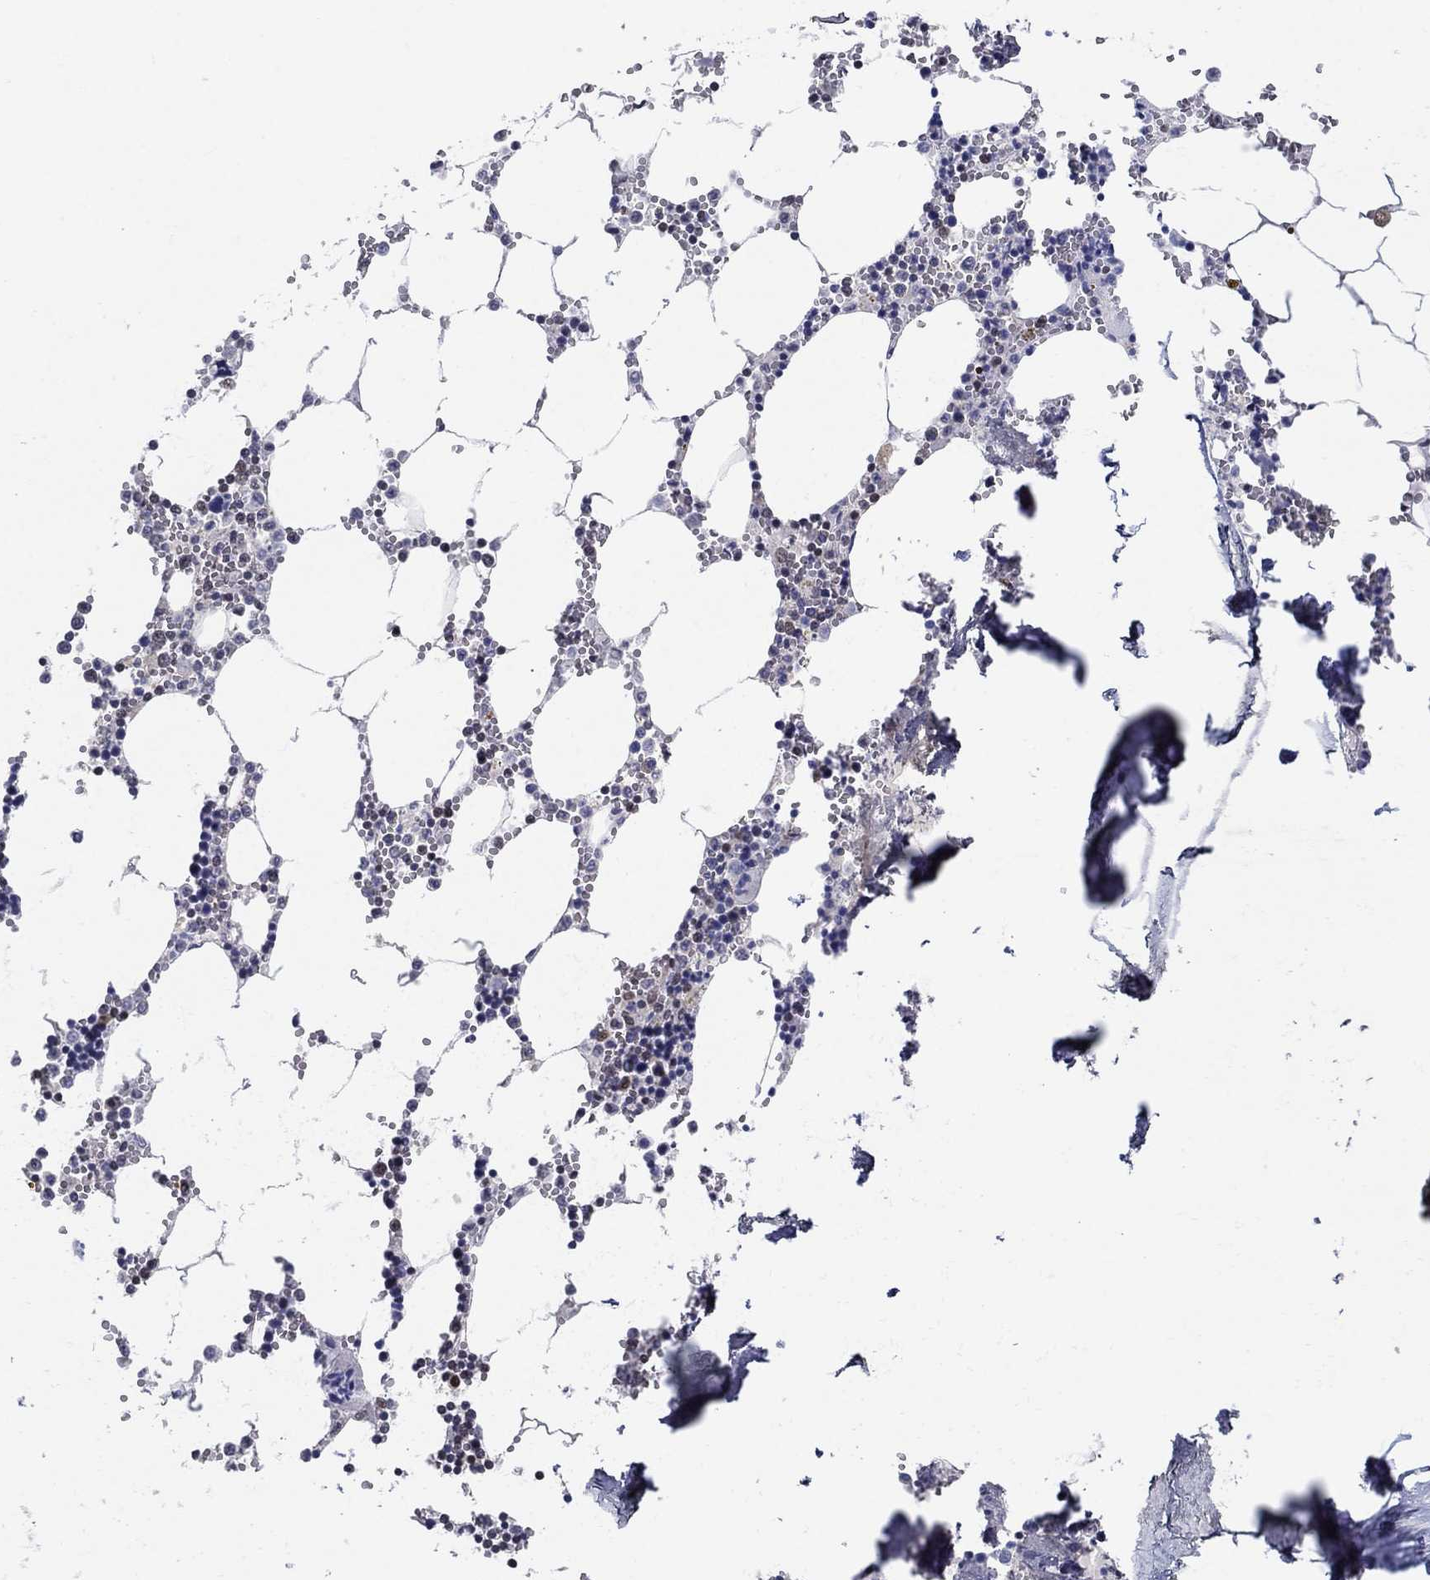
{"staining": {"intensity": "moderate", "quantity": "25%-75%", "location": "nuclear"}, "tissue": "bone marrow", "cell_type": "Hematopoietic cells", "image_type": "normal", "snomed": [{"axis": "morphology", "description": "Normal tissue, NOS"}, {"axis": "topography", "description": "Bone marrow"}], "caption": "Hematopoietic cells demonstrate medium levels of moderate nuclear positivity in about 25%-75% of cells in unremarkable bone marrow. The staining was performed using DAB (3,3'-diaminobenzidine), with brown indicating positive protein expression. Nuclei are stained blue with hematoxylin.", "gene": "CENPE", "patient": {"sex": "male", "age": 54}}